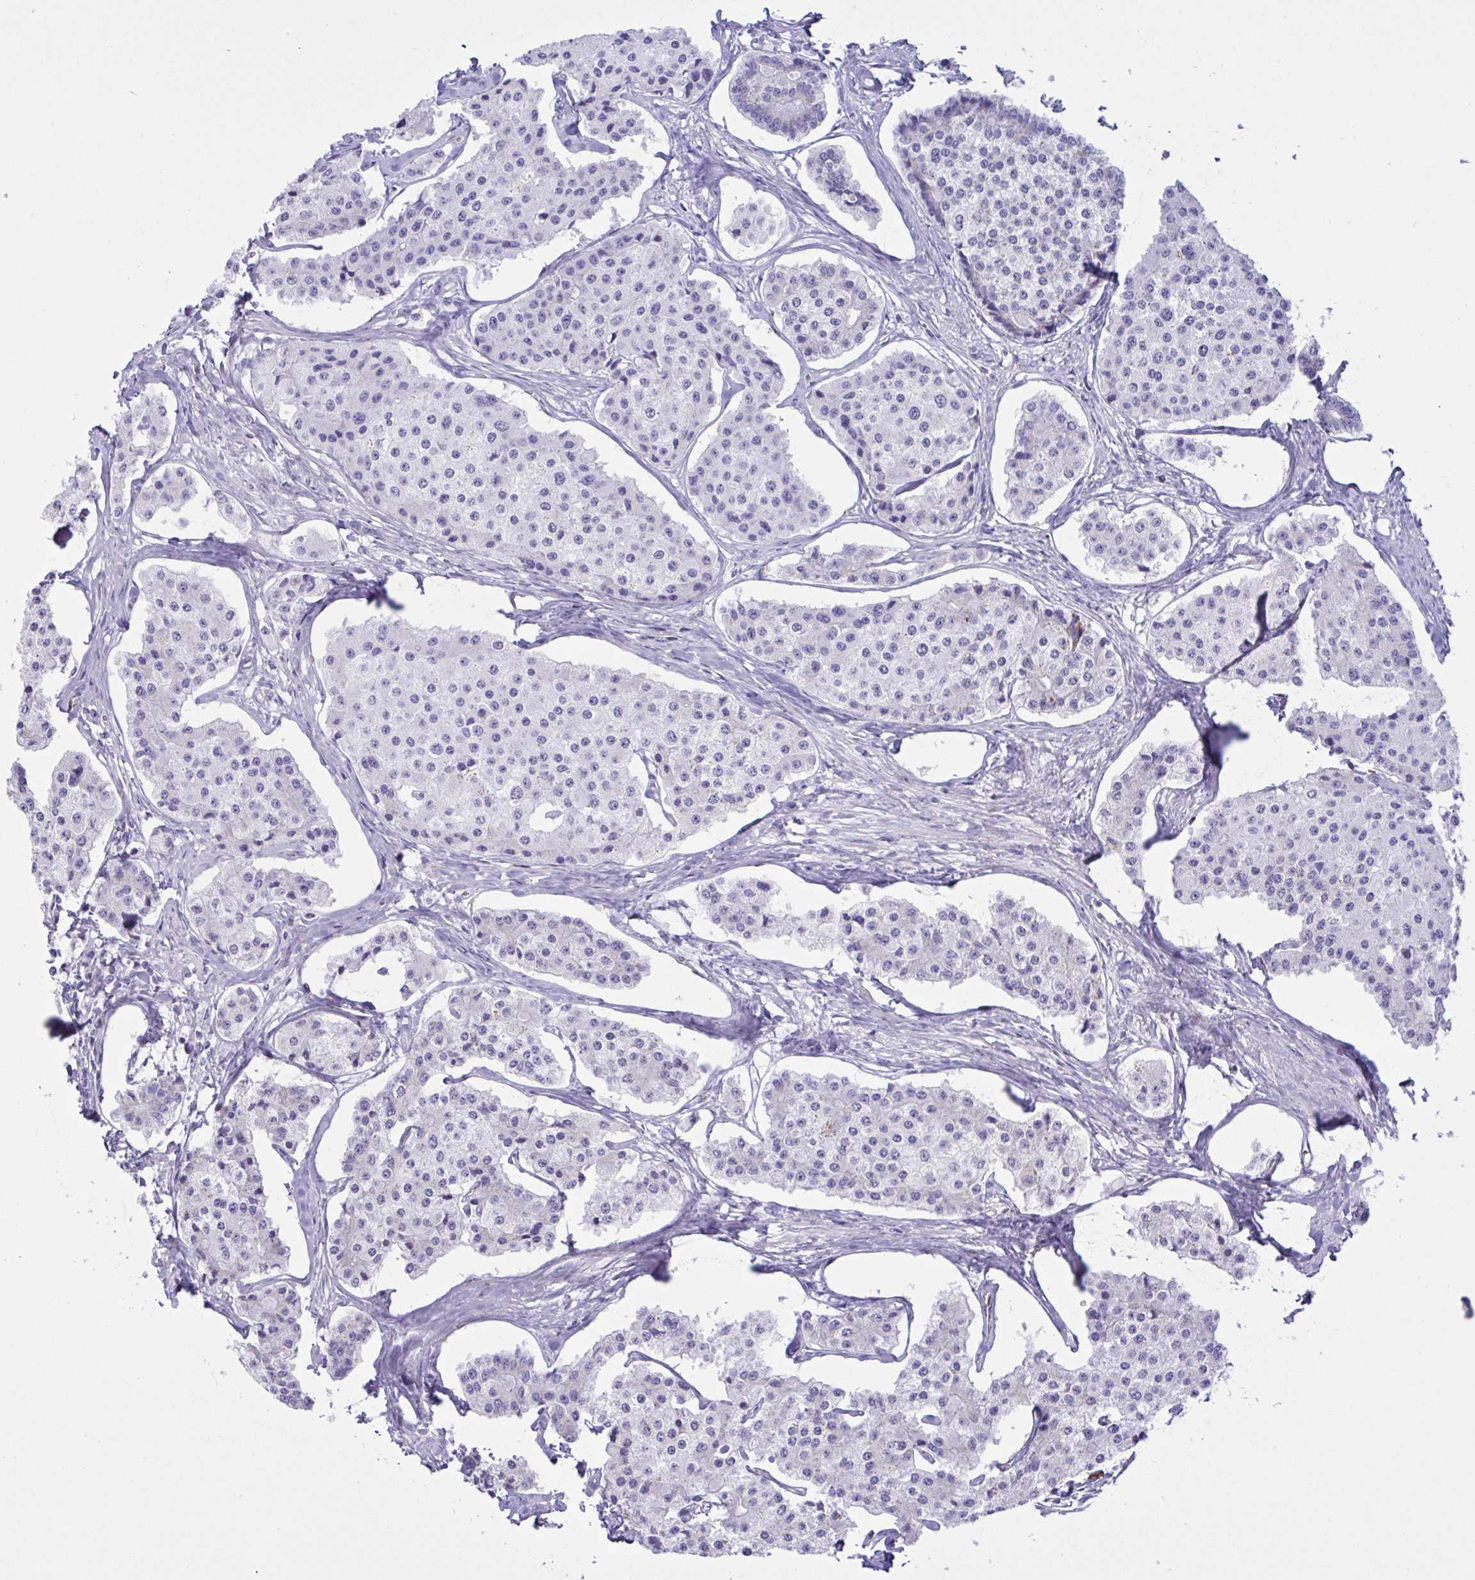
{"staining": {"intensity": "negative", "quantity": "none", "location": "none"}, "tissue": "carcinoid", "cell_type": "Tumor cells", "image_type": "cancer", "snomed": [{"axis": "morphology", "description": "Carcinoid, malignant, NOS"}, {"axis": "topography", "description": "Small intestine"}], "caption": "Carcinoid stained for a protein using IHC exhibits no expression tumor cells.", "gene": "SMAD5", "patient": {"sex": "female", "age": 65}}